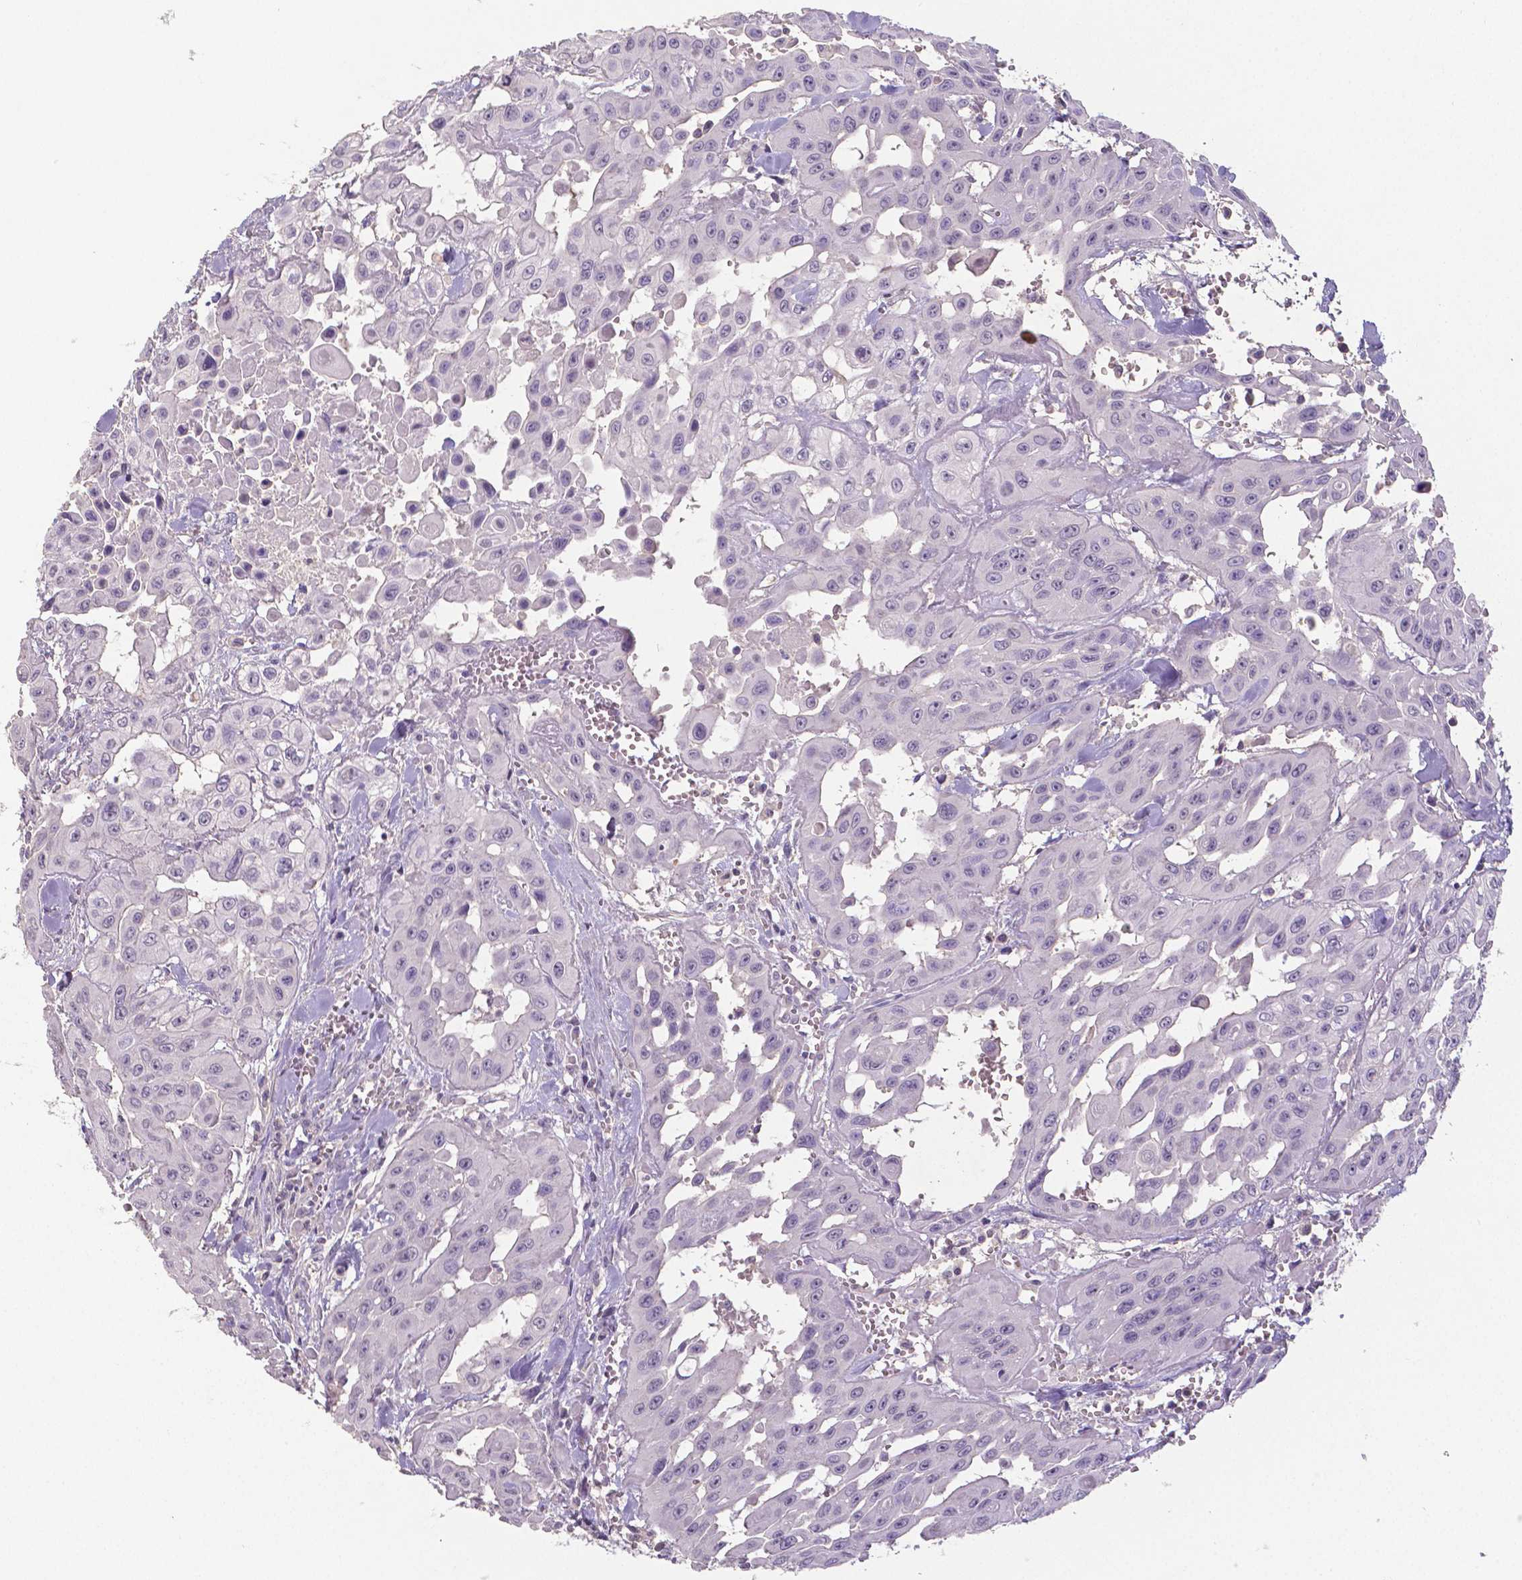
{"staining": {"intensity": "negative", "quantity": "none", "location": "none"}, "tissue": "head and neck cancer", "cell_type": "Tumor cells", "image_type": "cancer", "snomed": [{"axis": "morphology", "description": "Adenocarcinoma, NOS"}, {"axis": "topography", "description": "Head-Neck"}], "caption": "Micrograph shows no significant protein staining in tumor cells of head and neck cancer.", "gene": "CRMP1", "patient": {"sex": "male", "age": 73}}